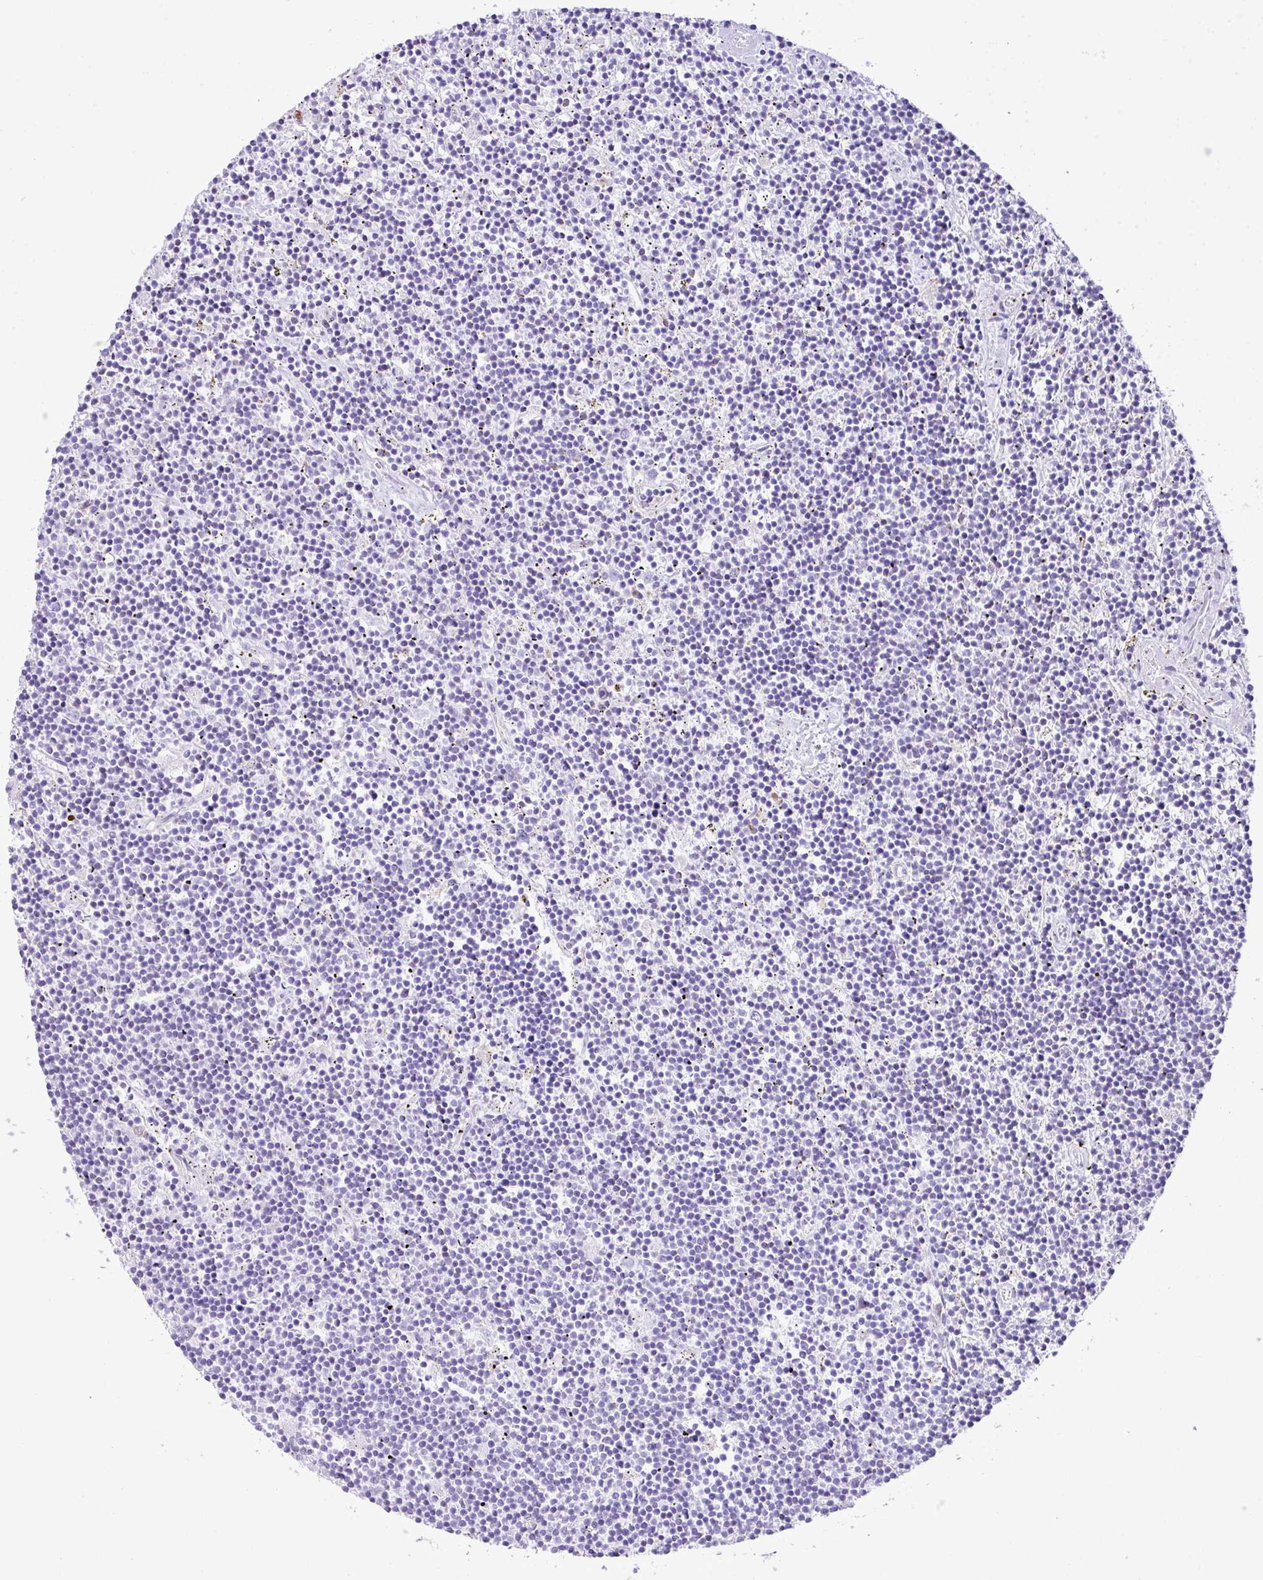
{"staining": {"intensity": "negative", "quantity": "none", "location": "none"}, "tissue": "lymphoma", "cell_type": "Tumor cells", "image_type": "cancer", "snomed": [{"axis": "morphology", "description": "Malignant lymphoma, non-Hodgkin's type, Low grade"}, {"axis": "topography", "description": "Spleen"}], "caption": "An IHC micrograph of low-grade malignant lymphoma, non-Hodgkin's type is shown. There is no staining in tumor cells of low-grade malignant lymphoma, non-Hodgkin's type.", "gene": "RCAN2", "patient": {"sex": "male", "age": 76}}